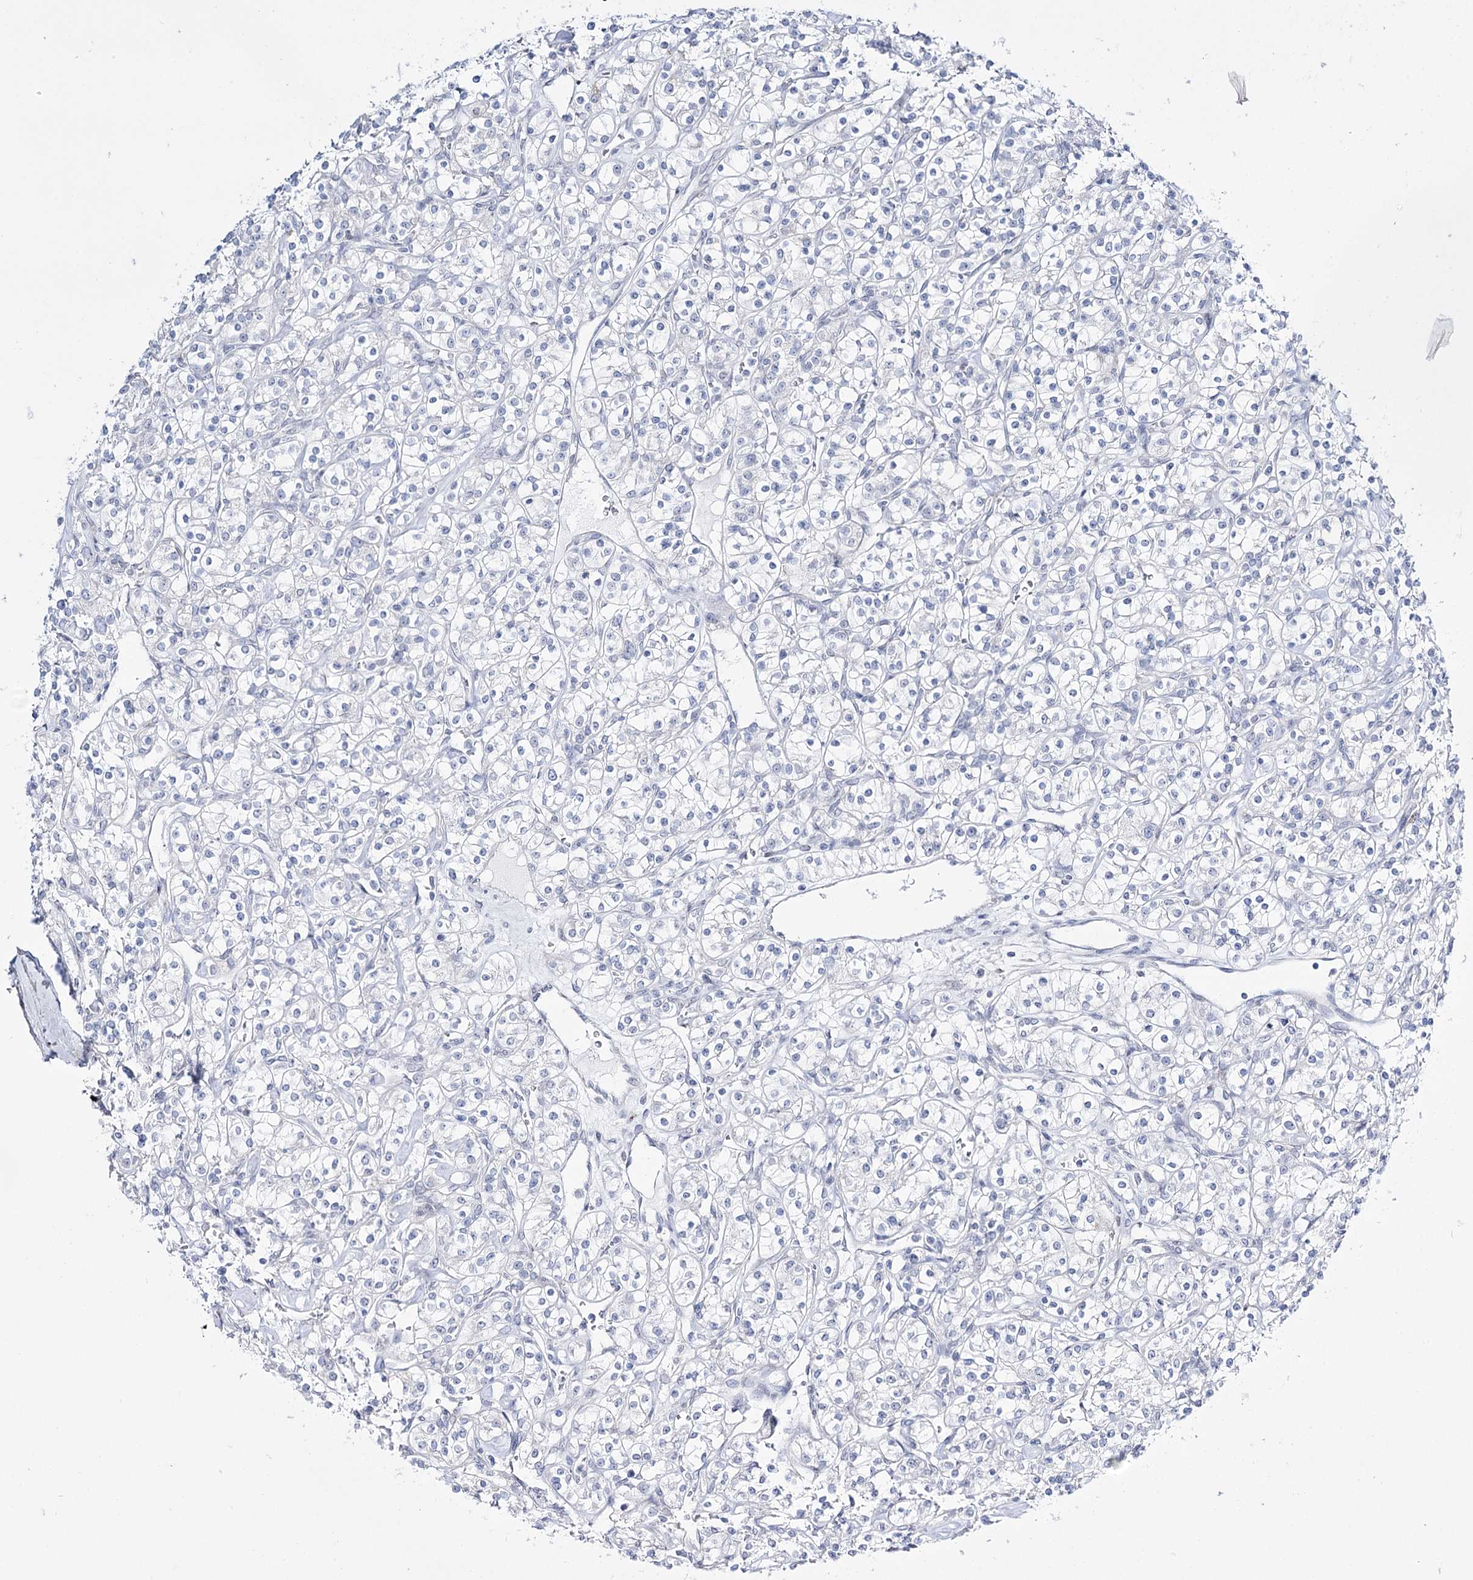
{"staining": {"intensity": "negative", "quantity": "none", "location": "none"}, "tissue": "renal cancer", "cell_type": "Tumor cells", "image_type": "cancer", "snomed": [{"axis": "morphology", "description": "Adenocarcinoma, NOS"}, {"axis": "topography", "description": "Kidney"}], "caption": "Human renal cancer (adenocarcinoma) stained for a protein using IHC shows no staining in tumor cells.", "gene": "RBM15B", "patient": {"sex": "male", "age": 77}}